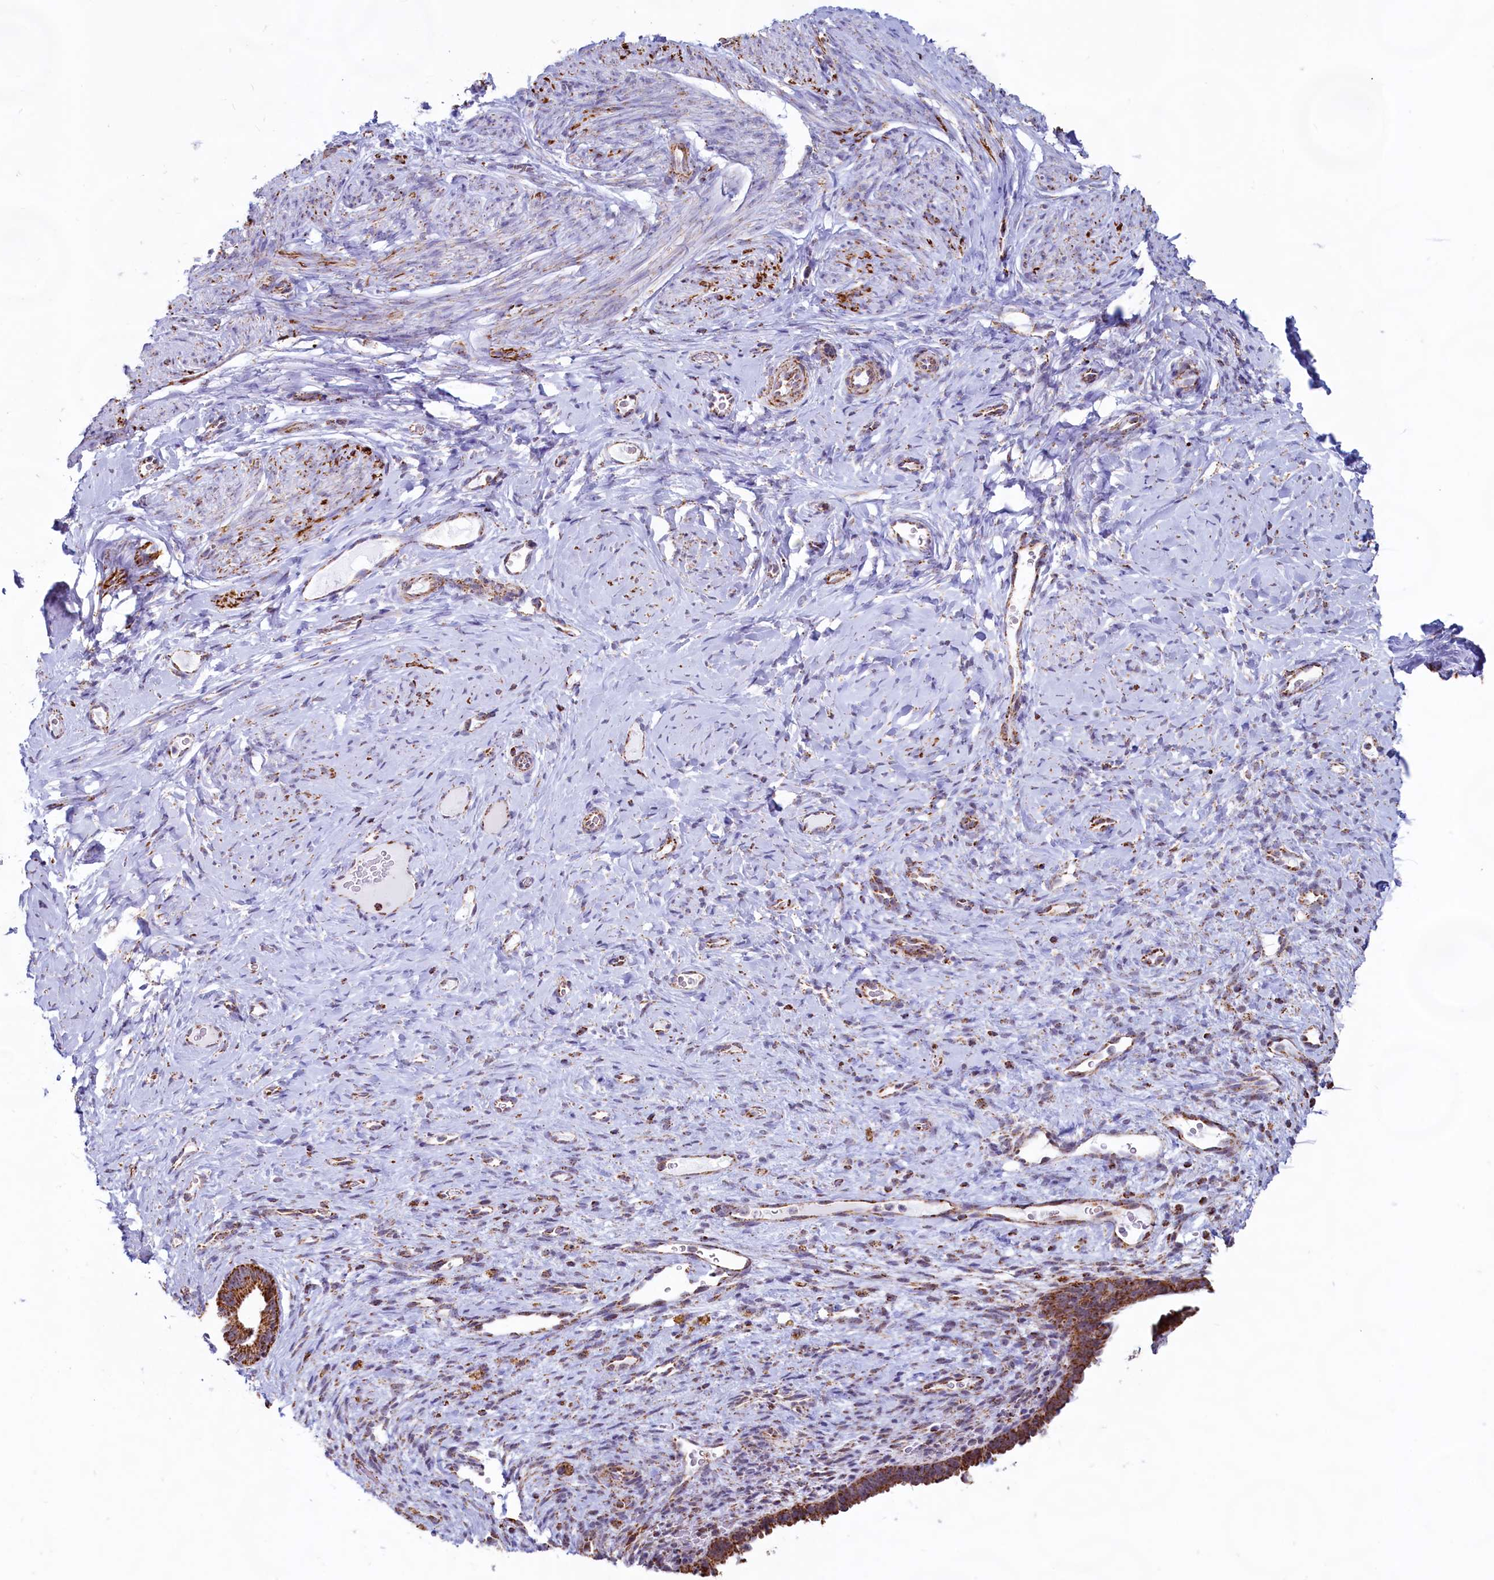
{"staining": {"intensity": "negative", "quantity": "none", "location": "none"}, "tissue": "endometrium", "cell_type": "Cells in endometrial stroma", "image_type": "normal", "snomed": [{"axis": "morphology", "description": "Normal tissue, NOS"}, {"axis": "topography", "description": "Endometrium"}], "caption": "DAB (3,3'-diaminobenzidine) immunohistochemical staining of benign endometrium exhibits no significant staining in cells in endometrial stroma. Brightfield microscopy of immunohistochemistry stained with DAB (3,3'-diaminobenzidine) (brown) and hematoxylin (blue), captured at high magnification.", "gene": "C1D", "patient": {"sex": "female", "age": 65}}